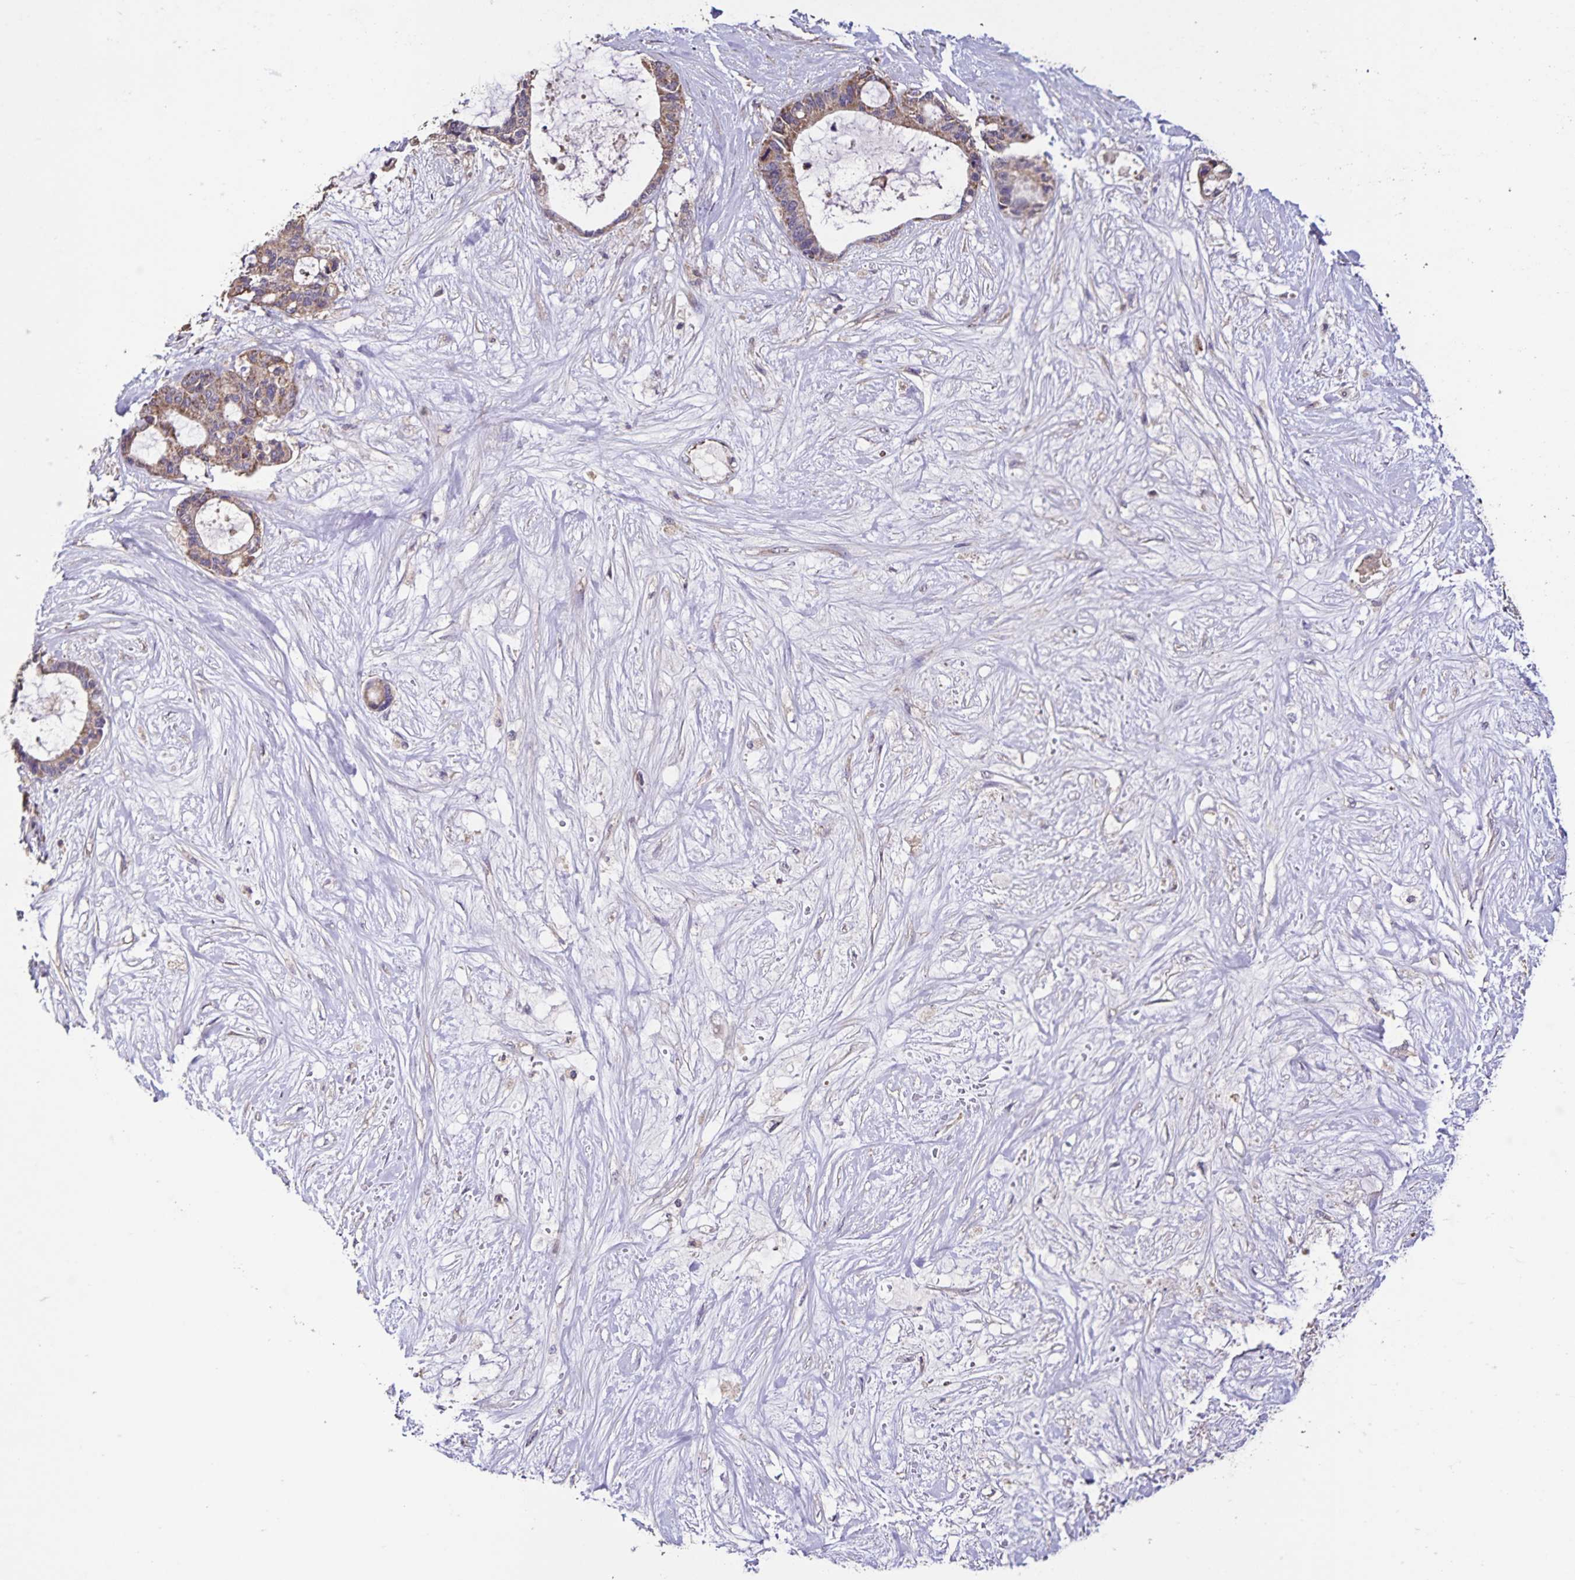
{"staining": {"intensity": "weak", "quantity": ">75%", "location": "cytoplasmic/membranous"}, "tissue": "liver cancer", "cell_type": "Tumor cells", "image_type": "cancer", "snomed": [{"axis": "morphology", "description": "Normal tissue, NOS"}, {"axis": "morphology", "description": "Cholangiocarcinoma"}, {"axis": "topography", "description": "Liver"}, {"axis": "topography", "description": "Peripheral nerve tissue"}], "caption": "The image exhibits a brown stain indicating the presence of a protein in the cytoplasmic/membranous of tumor cells in liver cholangiocarcinoma. (DAB IHC with brightfield microscopy, high magnification).", "gene": "MAN1A1", "patient": {"sex": "female", "age": 73}}